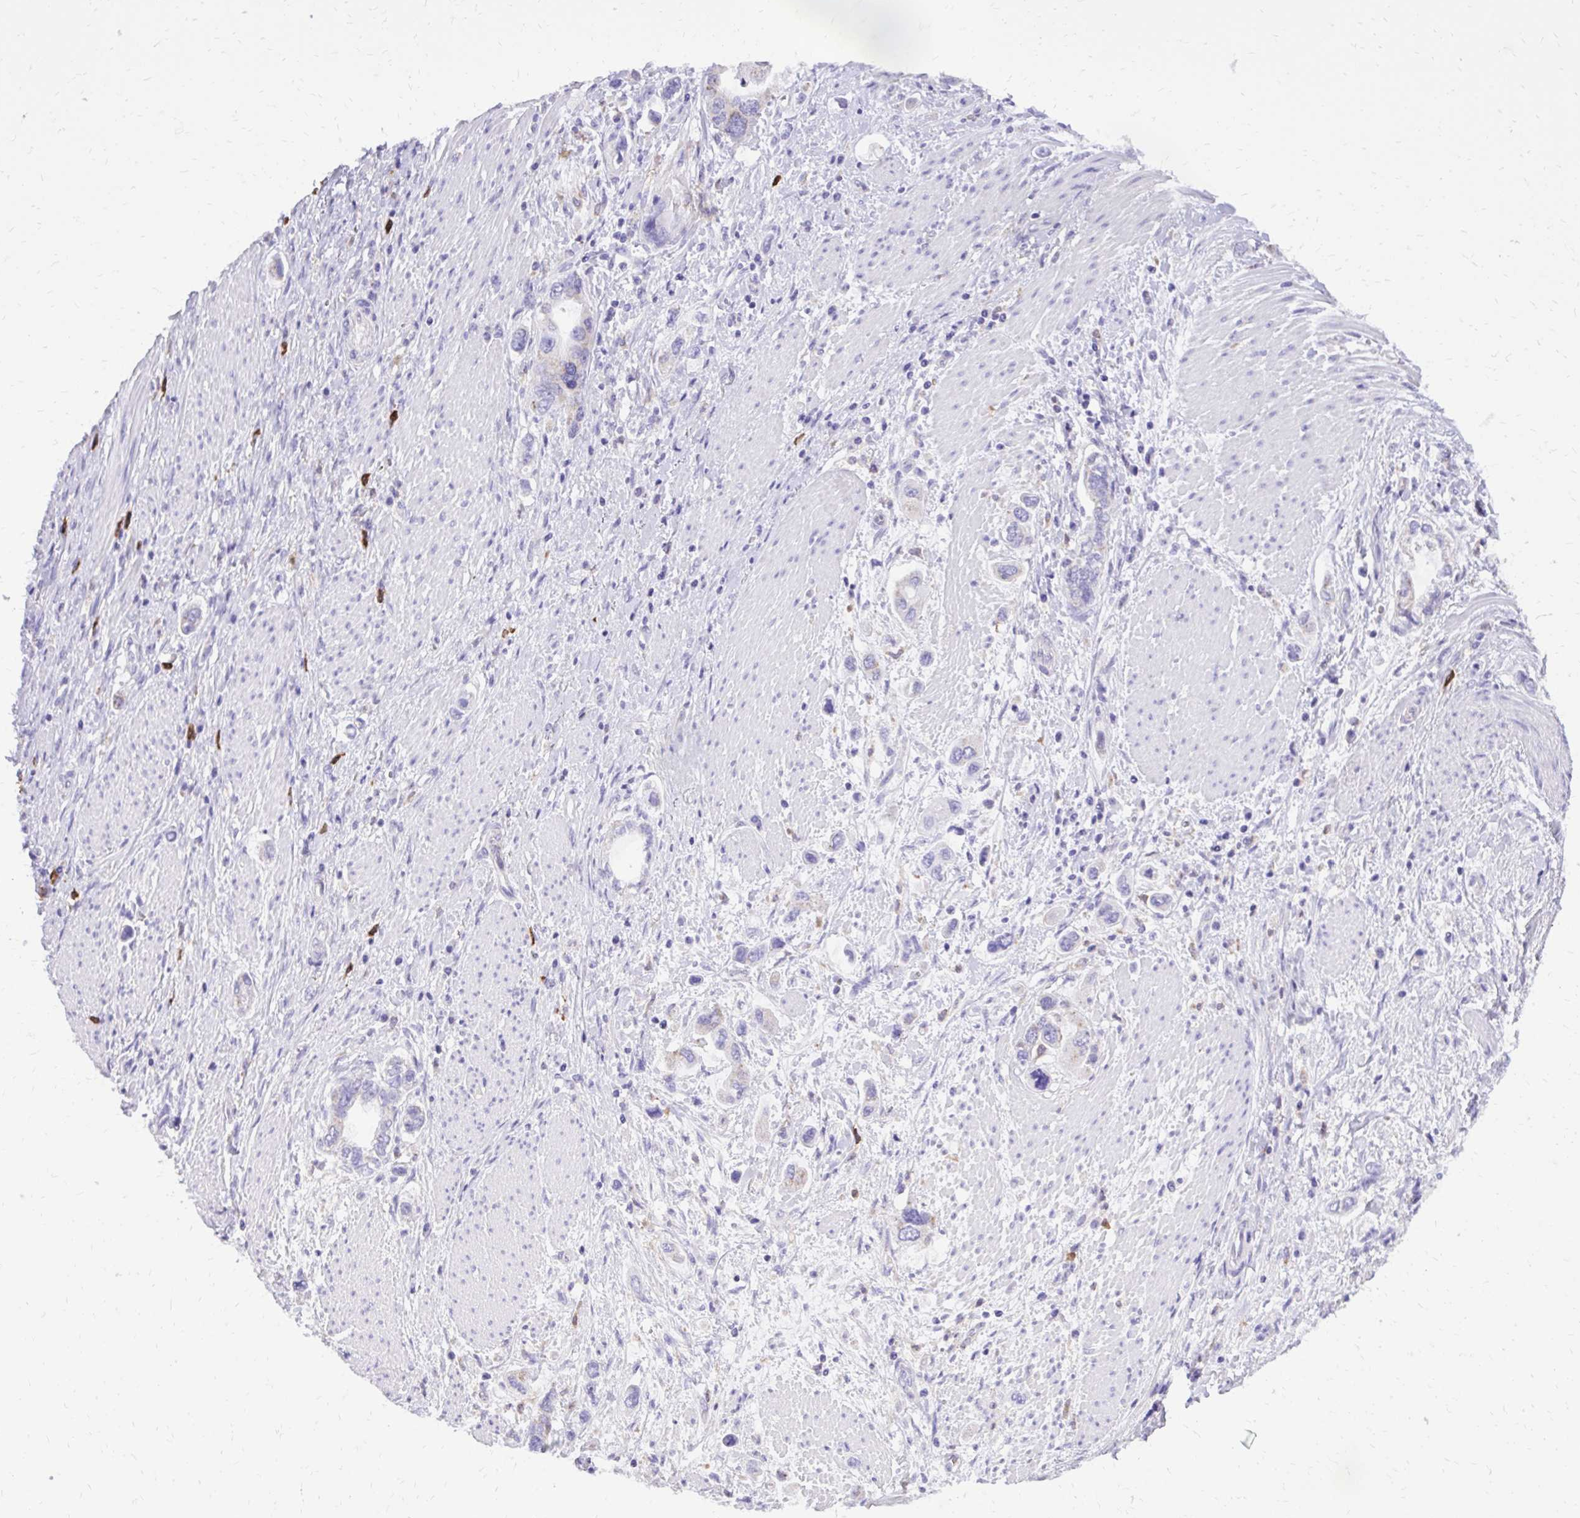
{"staining": {"intensity": "weak", "quantity": "<25%", "location": "cytoplasmic/membranous"}, "tissue": "stomach cancer", "cell_type": "Tumor cells", "image_type": "cancer", "snomed": [{"axis": "morphology", "description": "Adenocarcinoma, NOS"}, {"axis": "topography", "description": "Stomach, lower"}], "caption": "Stomach cancer (adenocarcinoma) was stained to show a protein in brown. There is no significant positivity in tumor cells.", "gene": "CAT", "patient": {"sex": "female", "age": 93}}